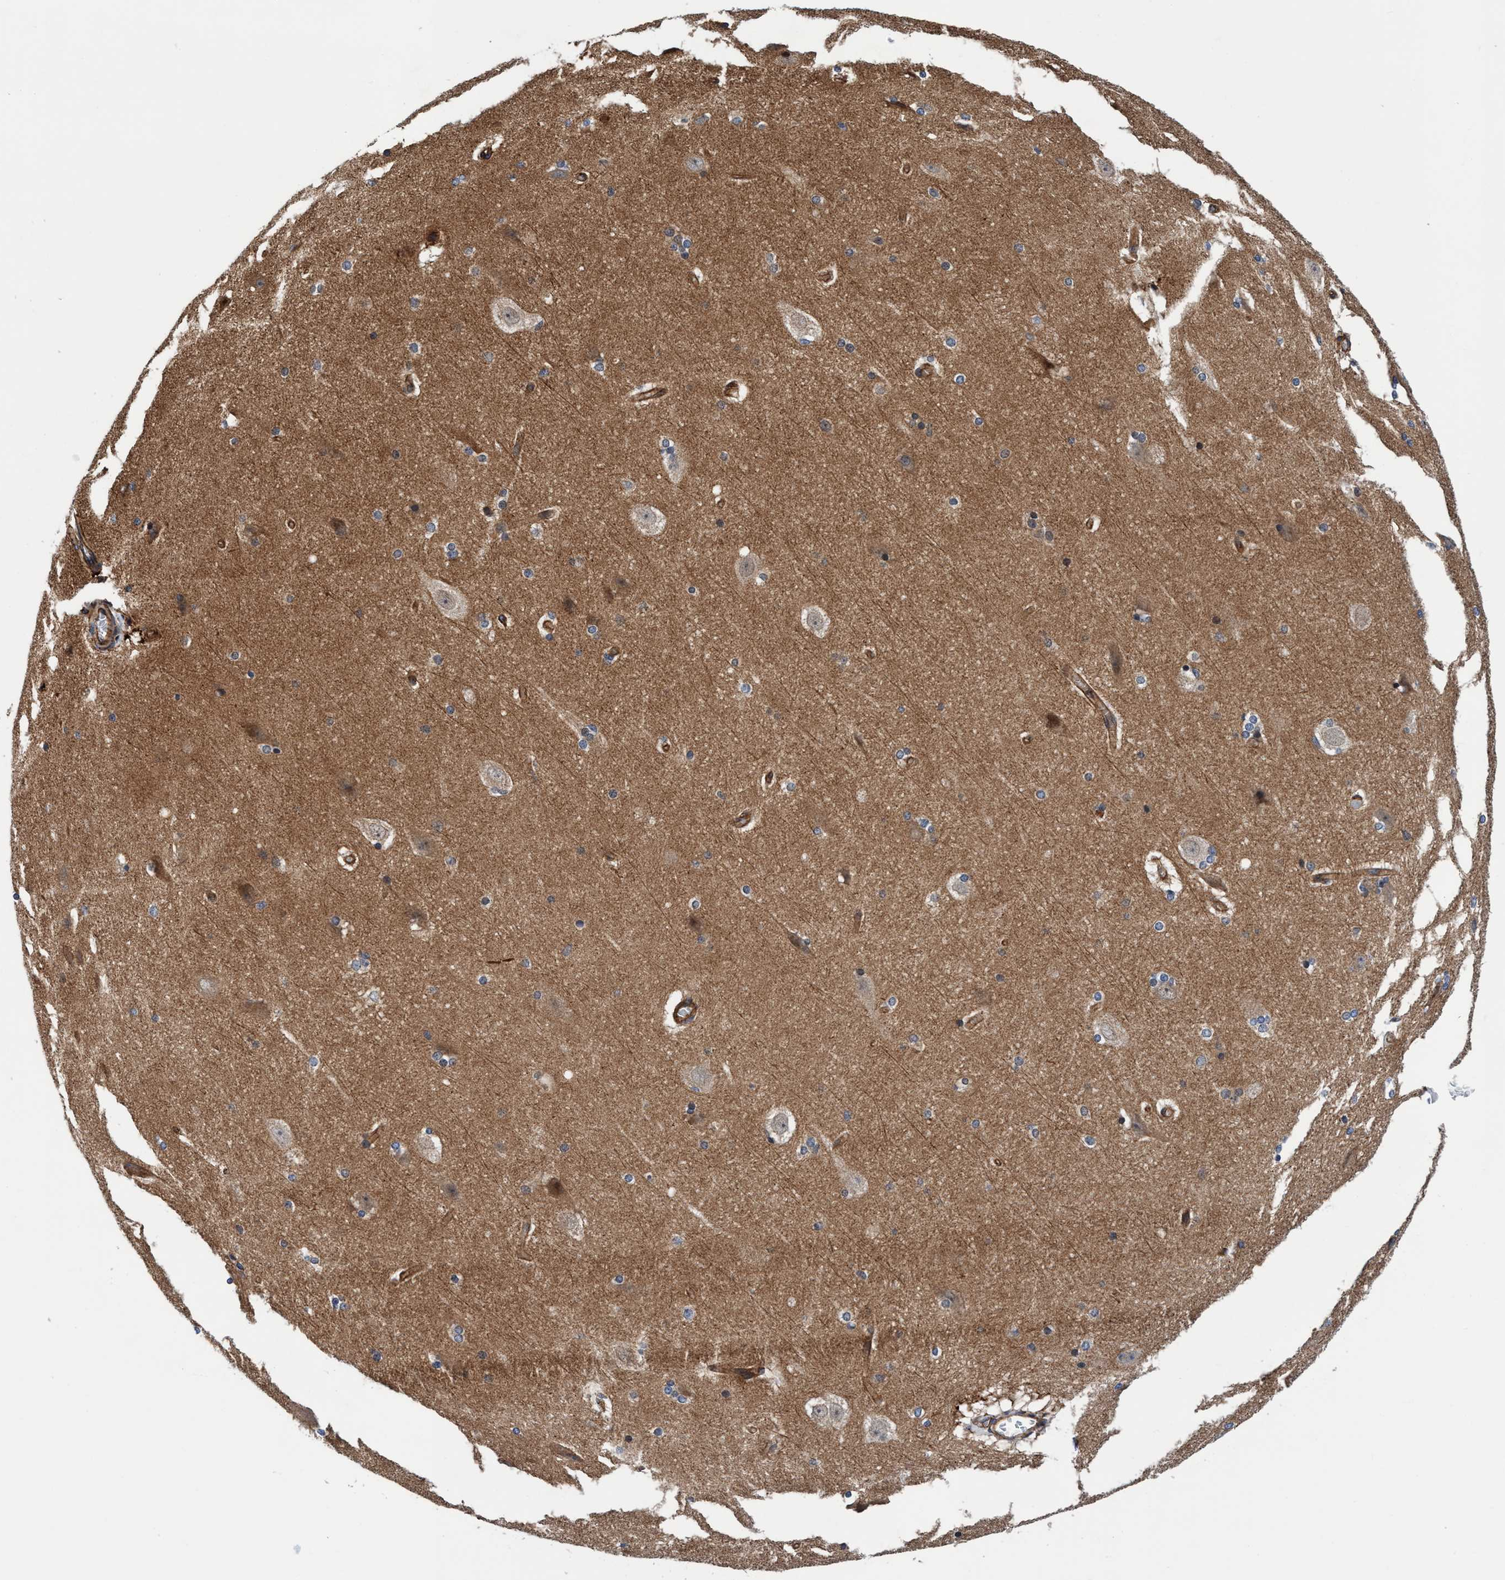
{"staining": {"intensity": "moderate", "quantity": ">75%", "location": "cytoplasmic/membranous"}, "tissue": "cerebral cortex", "cell_type": "Endothelial cells", "image_type": "normal", "snomed": [{"axis": "morphology", "description": "Normal tissue, NOS"}, {"axis": "topography", "description": "Cerebral cortex"}, {"axis": "topography", "description": "Hippocampus"}], "caption": "IHC photomicrograph of normal cerebral cortex: cerebral cortex stained using IHC reveals medium levels of moderate protein expression localized specifically in the cytoplasmic/membranous of endothelial cells, appearing as a cytoplasmic/membranous brown color.", "gene": "MCM3AP", "patient": {"sex": "female", "age": 19}}